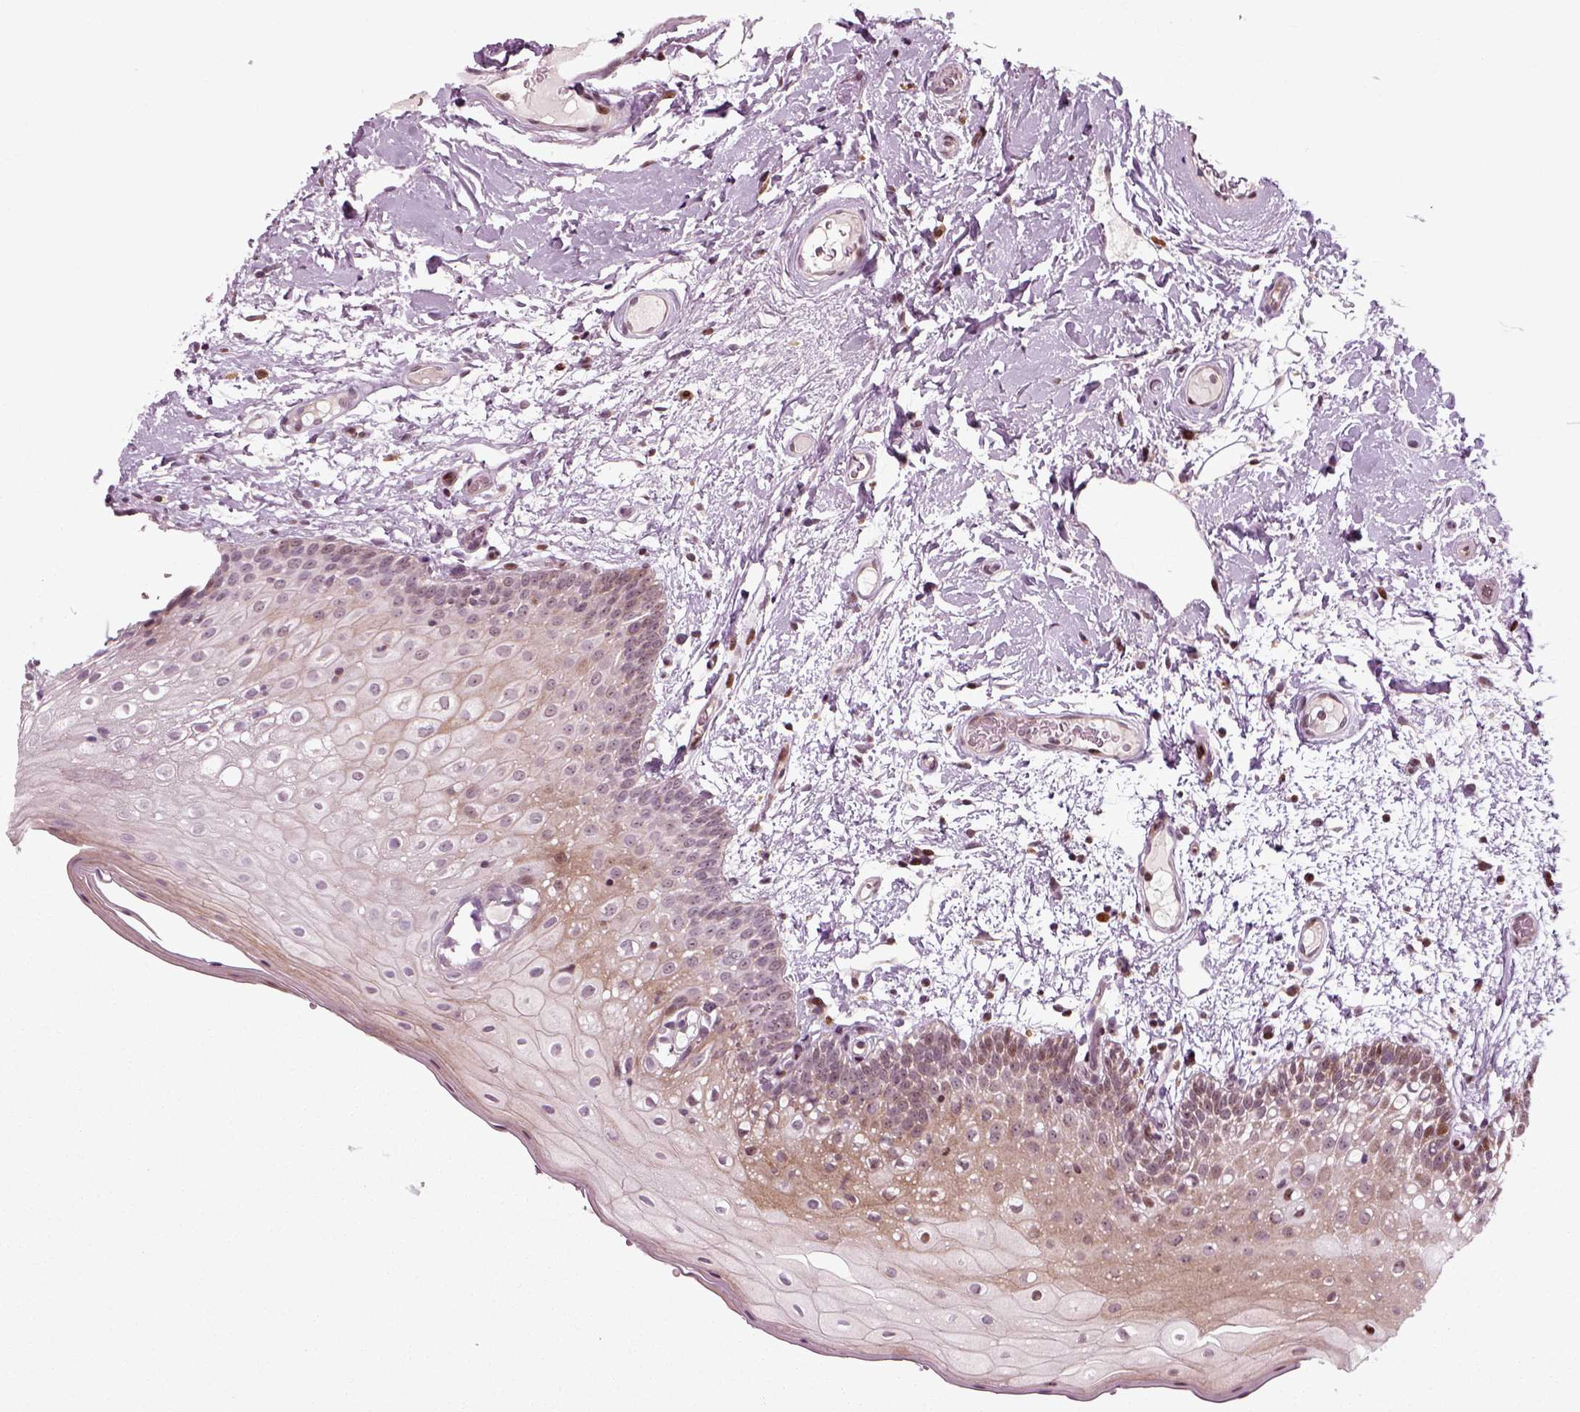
{"staining": {"intensity": "moderate", "quantity": "<25%", "location": "nuclear"}, "tissue": "oral mucosa", "cell_type": "Squamous epithelial cells", "image_type": "normal", "snomed": [{"axis": "morphology", "description": "Normal tissue, NOS"}, {"axis": "morphology", "description": "Squamous cell carcinoma, NOS"}, {"axis": "topography", "description": "Oral tissue"}, {"axis": "topography", "description": "Head-Neck"}], "caption": "DAB immunohistochemical staining of unremarkable human oral mucosa reveals moderate nuclear protein positivity in approximately <25% of squamous epithelial cells. (Brightfield microscopy of DAB IHC at high magnification).", "gene": "CDC14A", "patient": {"sex": "male", "age": 69}}